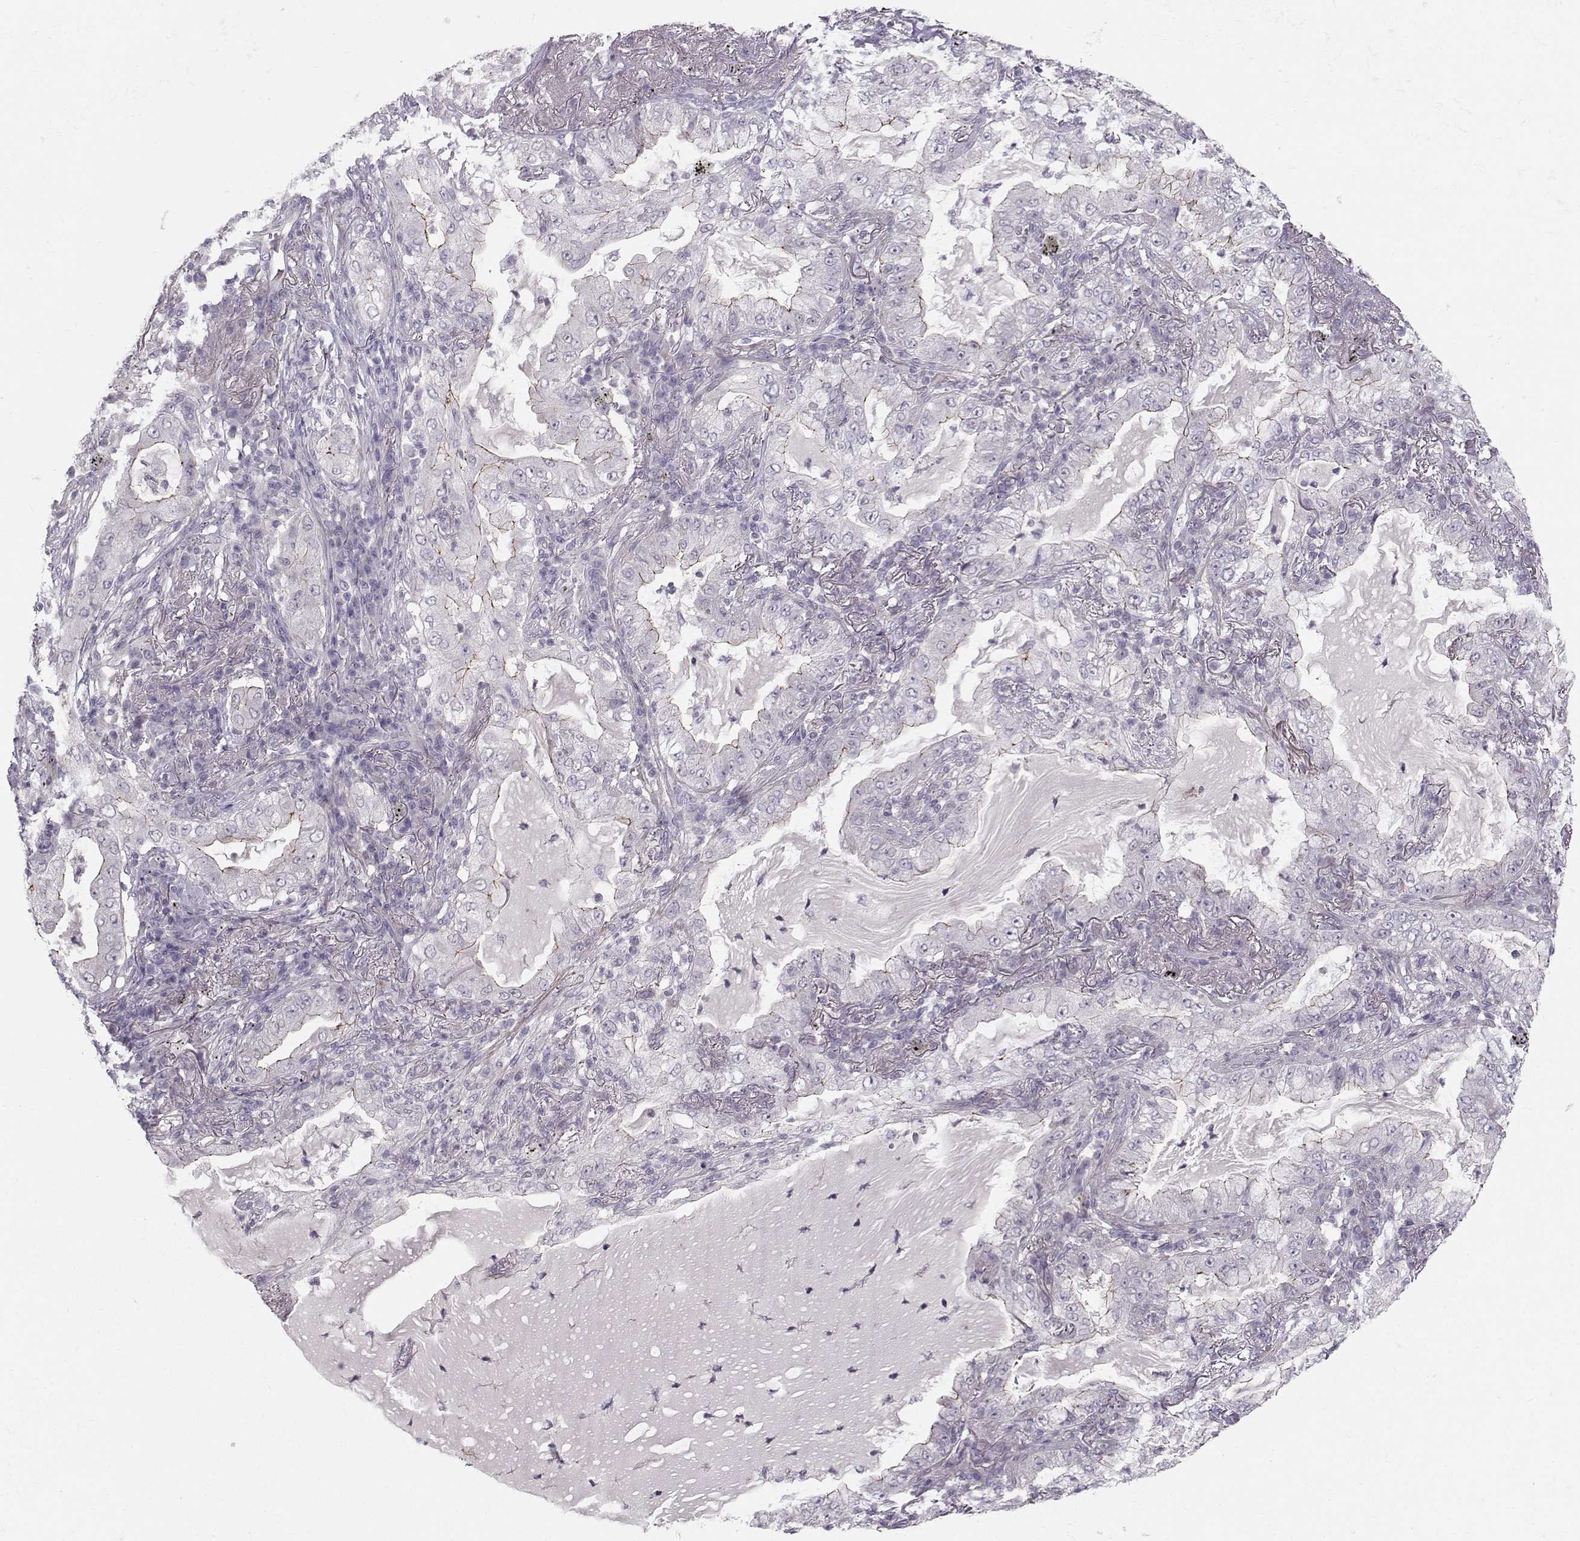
{"staining": {"intensity": "negative", "quantity": "none", "location": "none"}, "tissue": "lung cancer", "cell_type": "Tumor cells", "image_type": "cancer", "snomed": [{"axis": "morphology", "description": "Adenocarcinoma, NOS"}, {"axis": "topography", "description": "Lung"}], "caption": "Tumor cells are negative for brown protein staining in adenocarcinoma (lung). The staining was performed using DAB to visualize the protein expression in brown, while the nuclei were stained in blue with hematoxylin (Magnification: 20x).", "gene": "MAST1", "patient": {"sex": "female", "age": 73}}